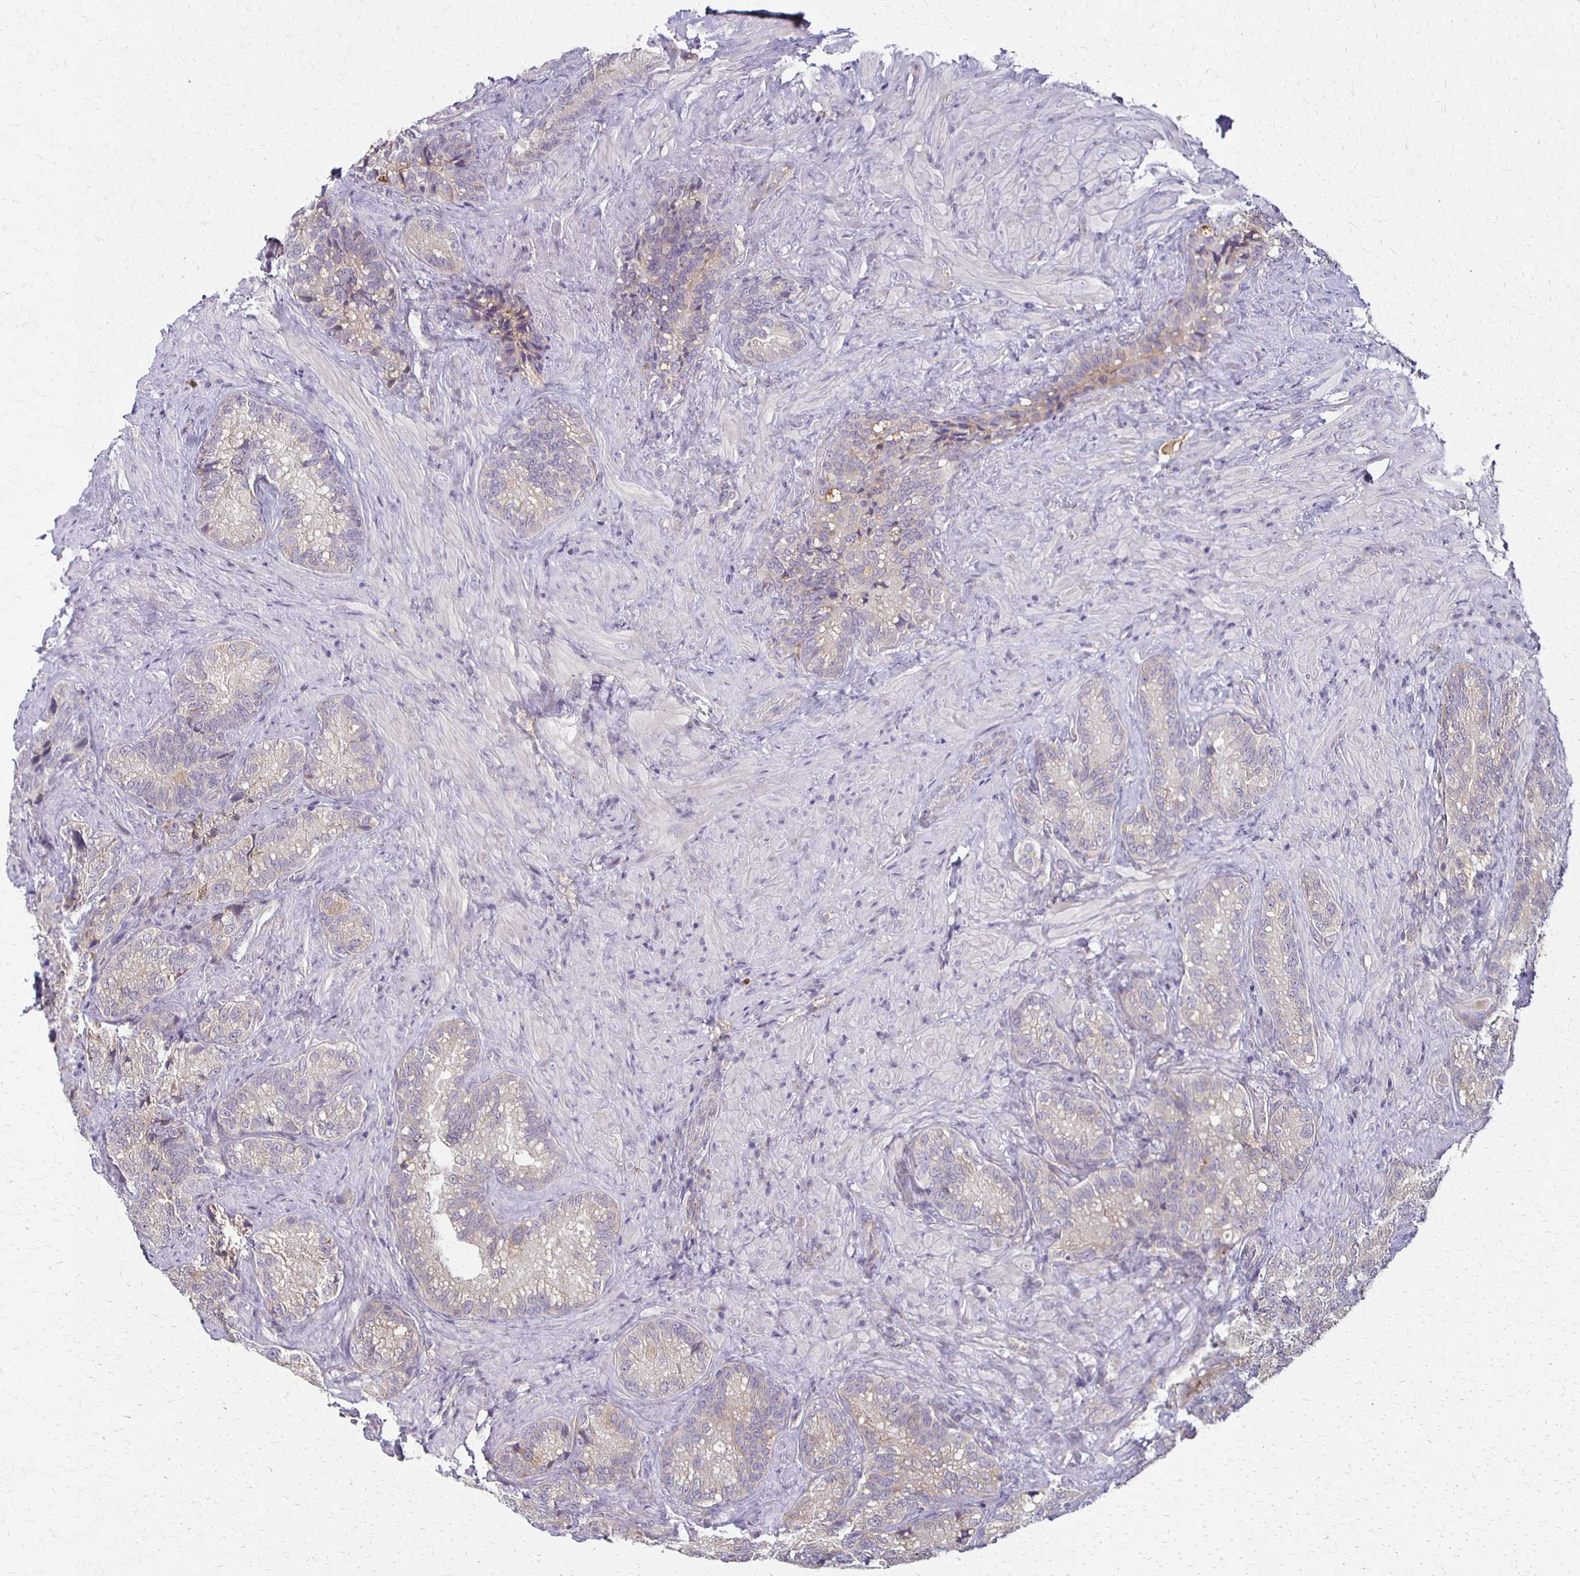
{"staining": {"intensity": "weak", "quantity": "<25%", "location": "cytoplasmic/membranous"}, "tissue": "seminal vesicle", "cell_type": "Glandular cells", "image_type": "normal", "snomed": [{"axis": "morphology", "description": "Normal tissue, NOS"}, {"axis": "topography", "description": "Seminal veicle"}], "caption": "Seminal vesicle was stained to show a protein in brown. There is no significant positivity in glandular cells. Brightfield microscopy of IHC stained with DAB (brown) and hematoxylin (blue), captured at high magnification.", "gene": "GPX4", "patient": {"sex": "male", "age": 68}}